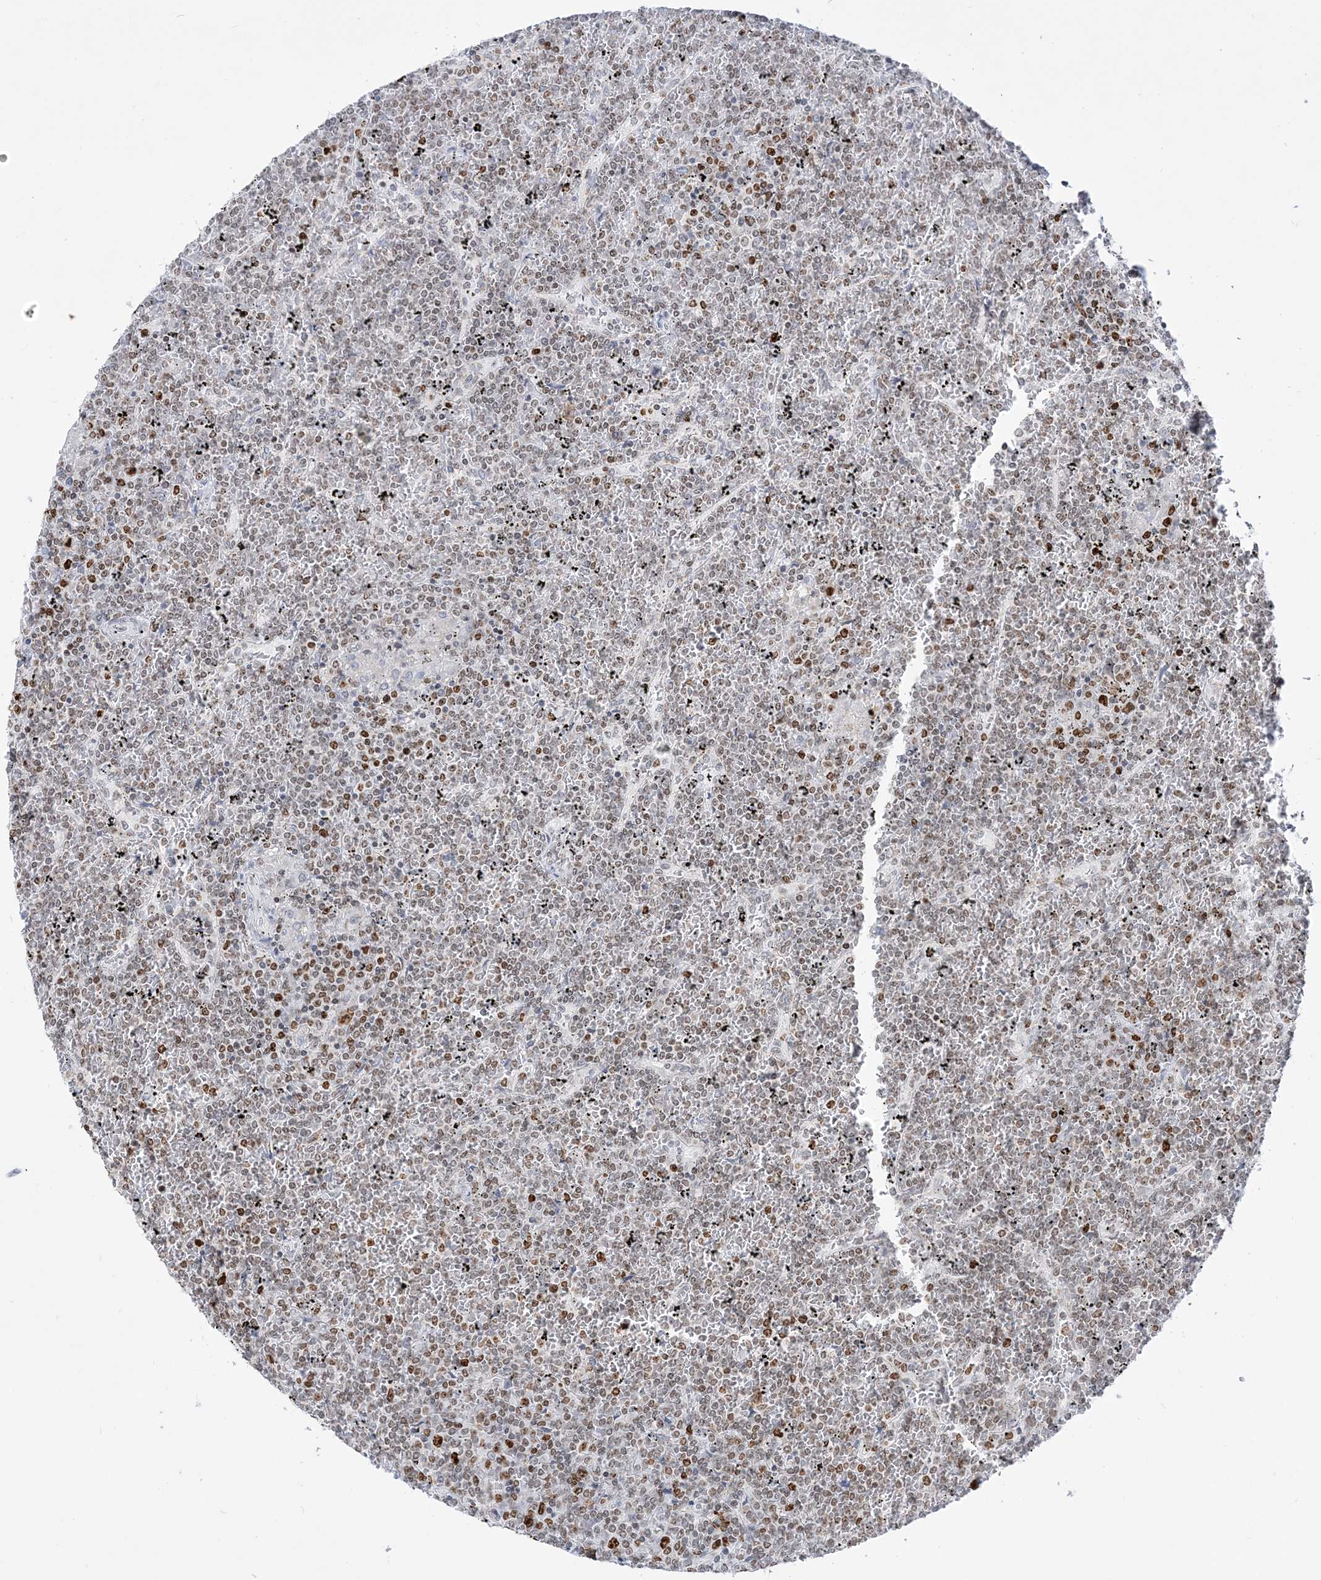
{"staining": {"intensity": "moderate", "quantity": "25%-75%", "location": "nuclear"}, "tissue": "lymphoma", "cell_type": "Tumor cells", "image_type": "cancer", "snomed": [{"axis": "morphology", "description": "Malignant lymphoma, non-Hodgkin's type, Low grade"}, {"axis": "topography", "description": "Spleen"}], "caption": "IHC image of neoplastic tissue: human lymphoma stained using IHC displays medium levels of moderate protein expression localized specifically in the nuclear of tumor cells, appearing as a nuclear brown color.", "gene": "DDX21", "patient": {"sex": "female", "age": 19}}